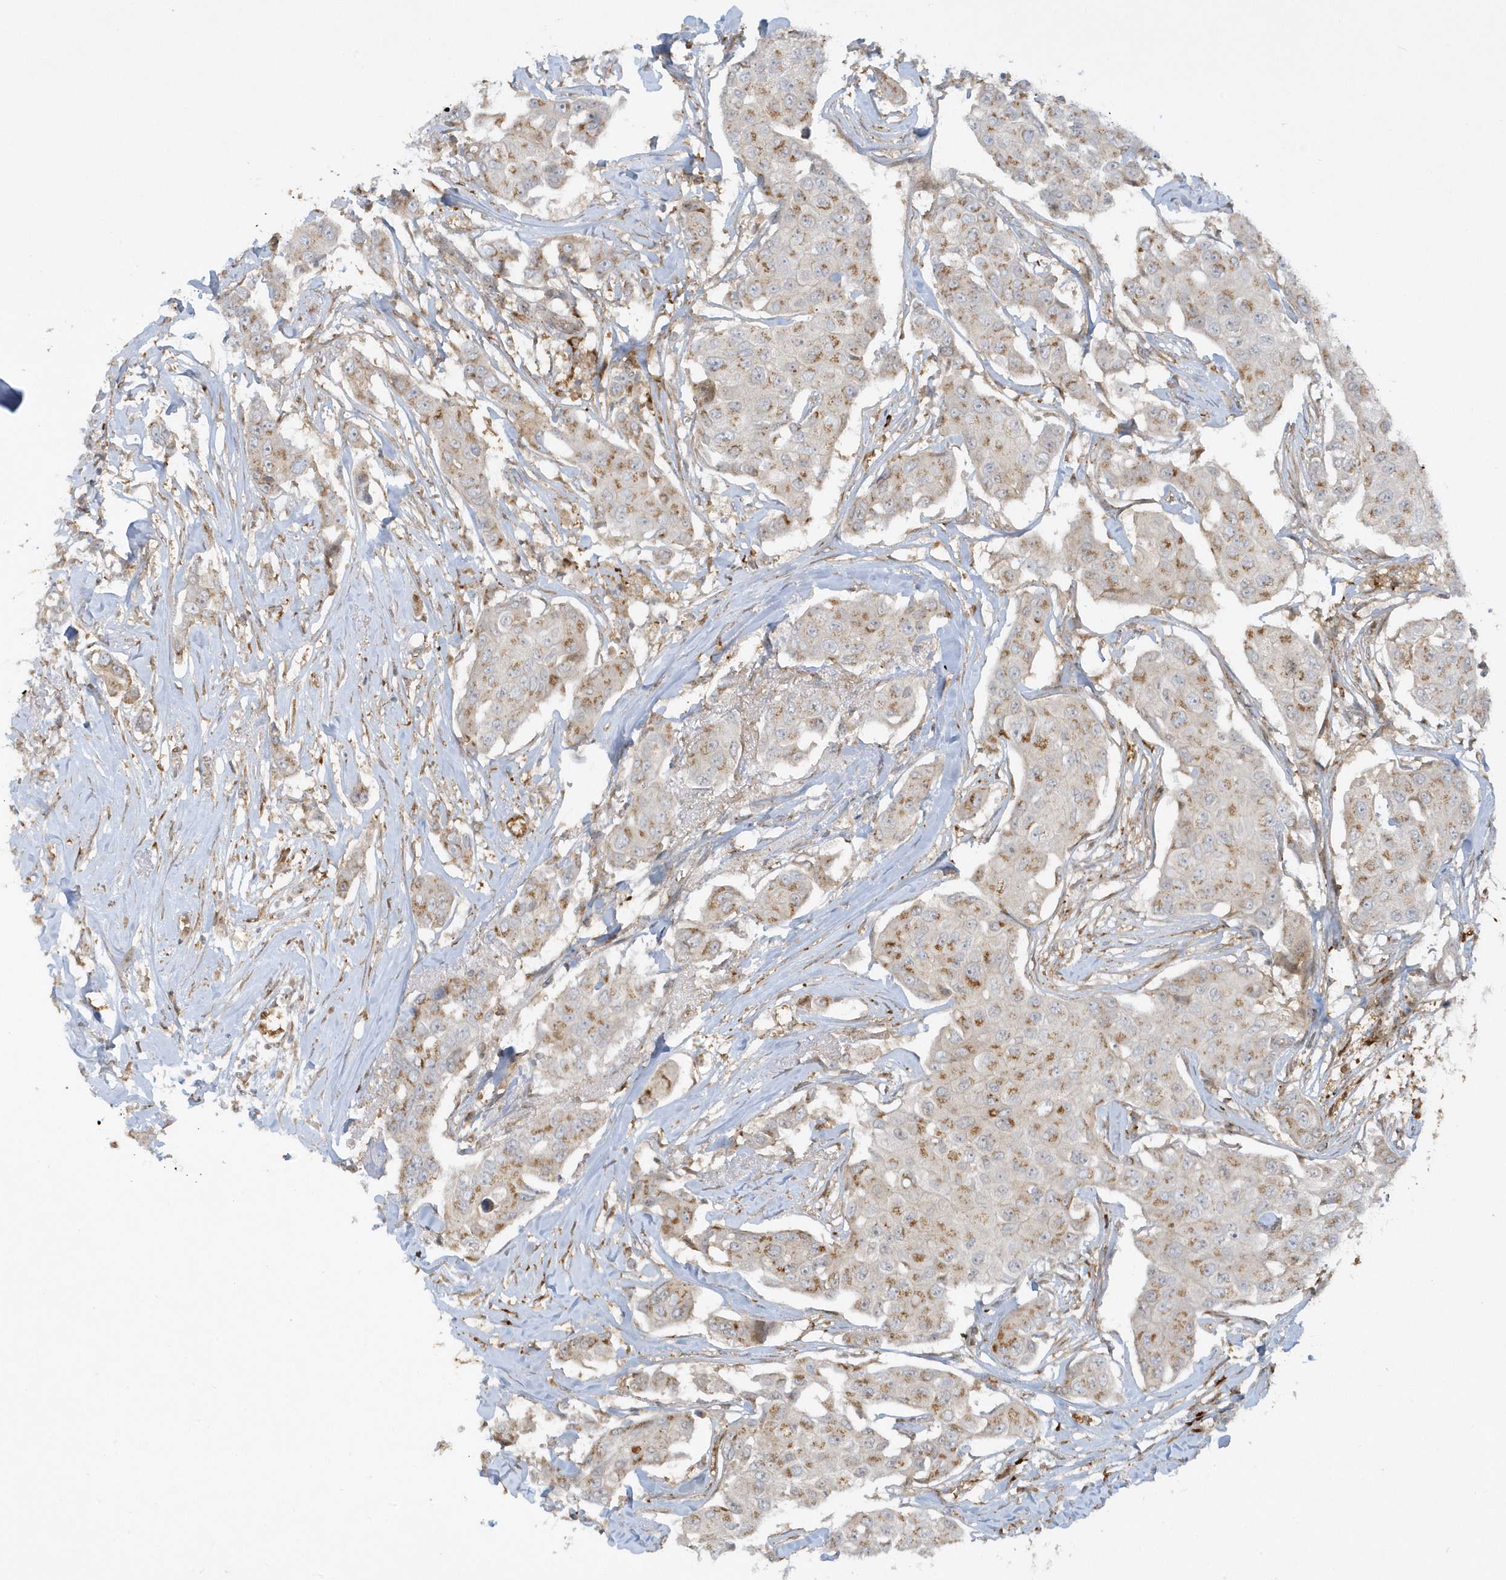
{"staining": {"intensity": "moderate", "quantity": "25%-75%", "location": "cytoplasmic/membranous"}, "tissue": "breast cancer", "cell_type": "Tumor cells", "image_type": "cancer", "snomed": [{"axis": "morphology", "description": "Duct carcinoma"}, {"axis": "topography", "description": "Breast"}], "caption": "Human breast invasive ductal carcinoma stained with a brown dye displays moderate cytoplasmic/membranous positive positivity in about 25%-75% of tumor cells.", "gene": "RPP40", "patient": {"sex": "female", "age": 80}}